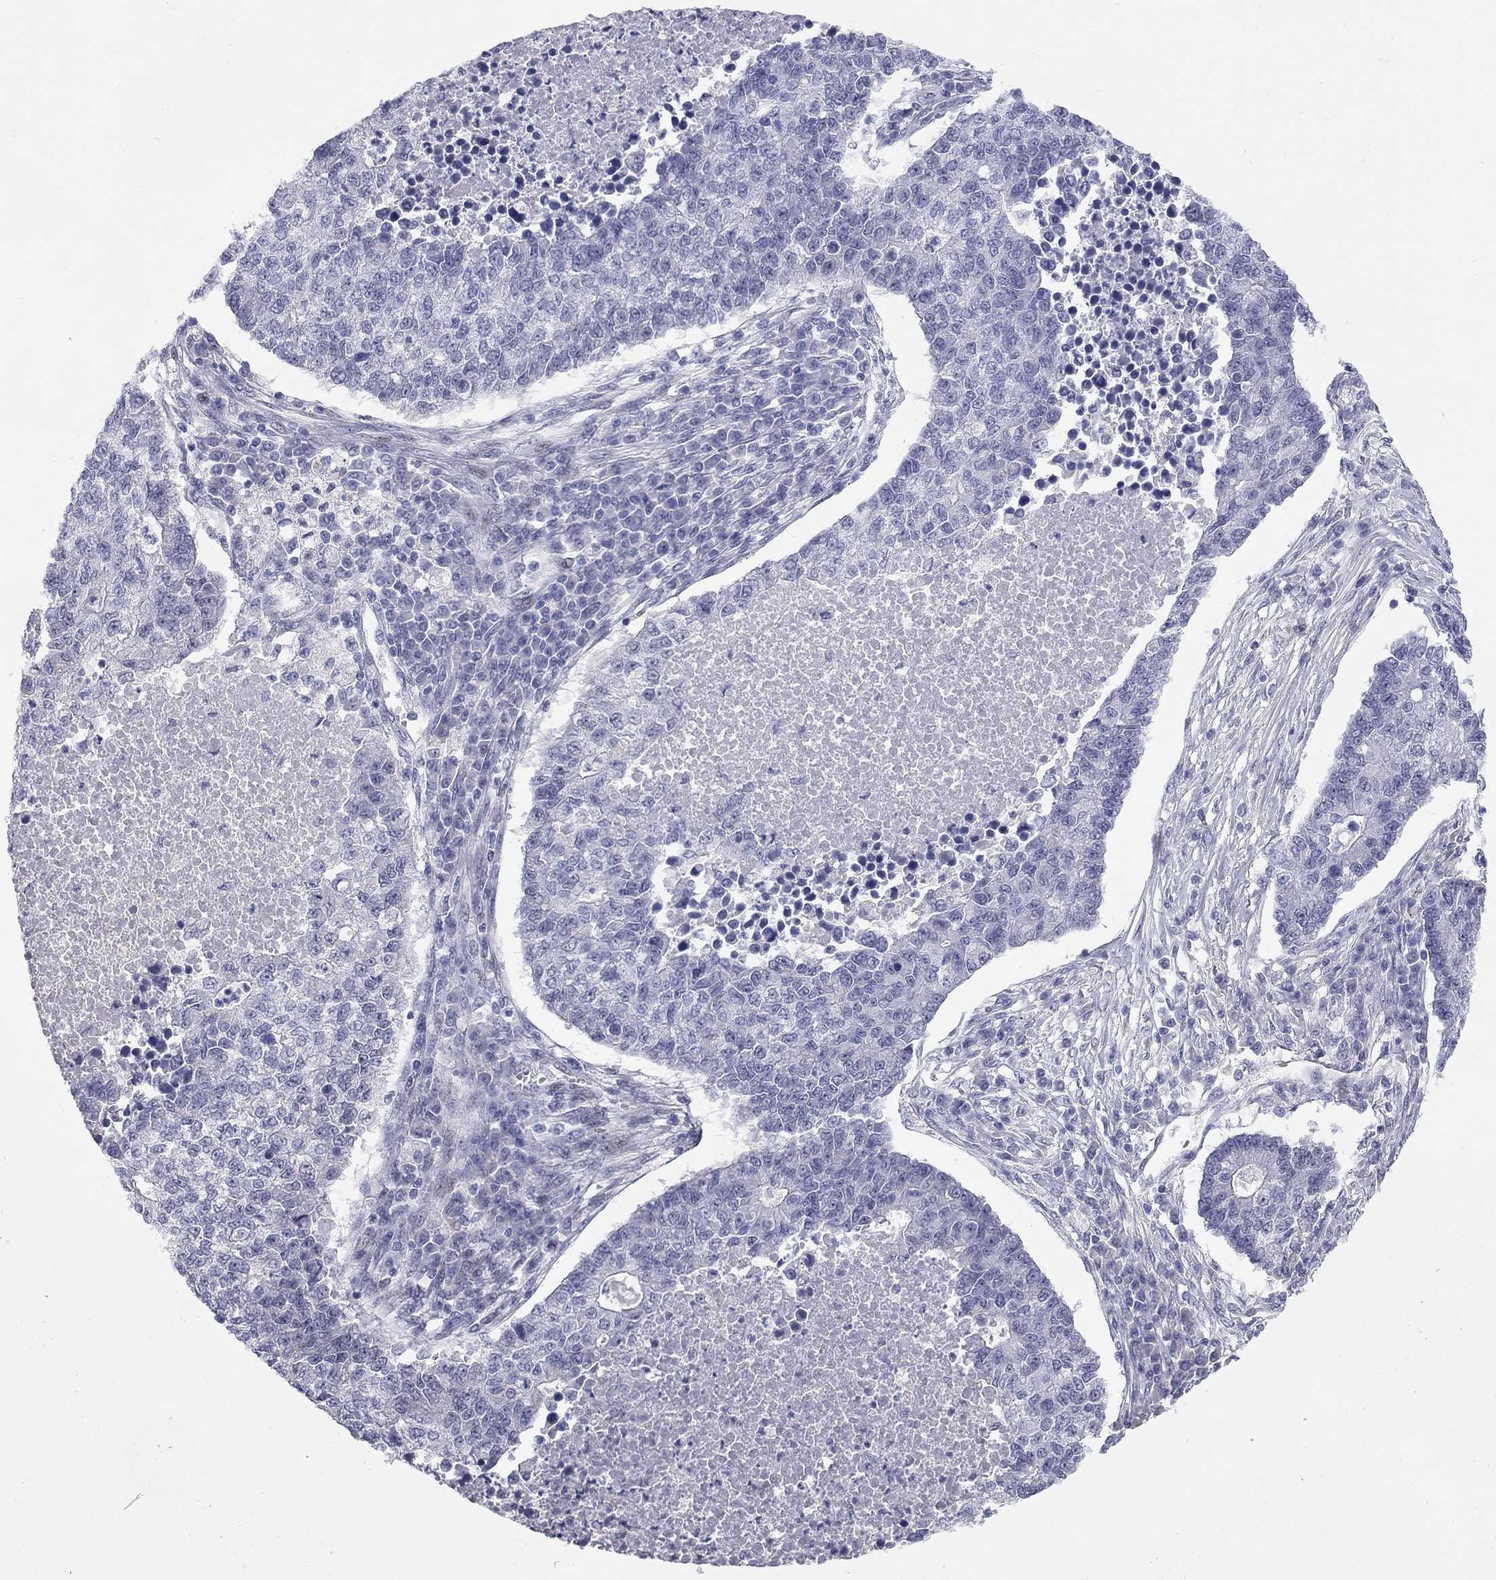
{"staining": {"intensity": "negative", "quantity": "none", "location": "none"}, "tissue": "lung cancer", "cell_type": "Tumor cells", "image_type": "cancer", "snomed": [{"axis": "morphology", "description": "Adenocarcinoma, NOS"}, {"axis": "topography", "description": "Lung"}], "caption": "Immunohistochemical staining of human lung adenocarcinoma exhibits no significant expression in tumor cells.", "gene": "C8orf88", "patient": {"sex": "male", "age": 57}}